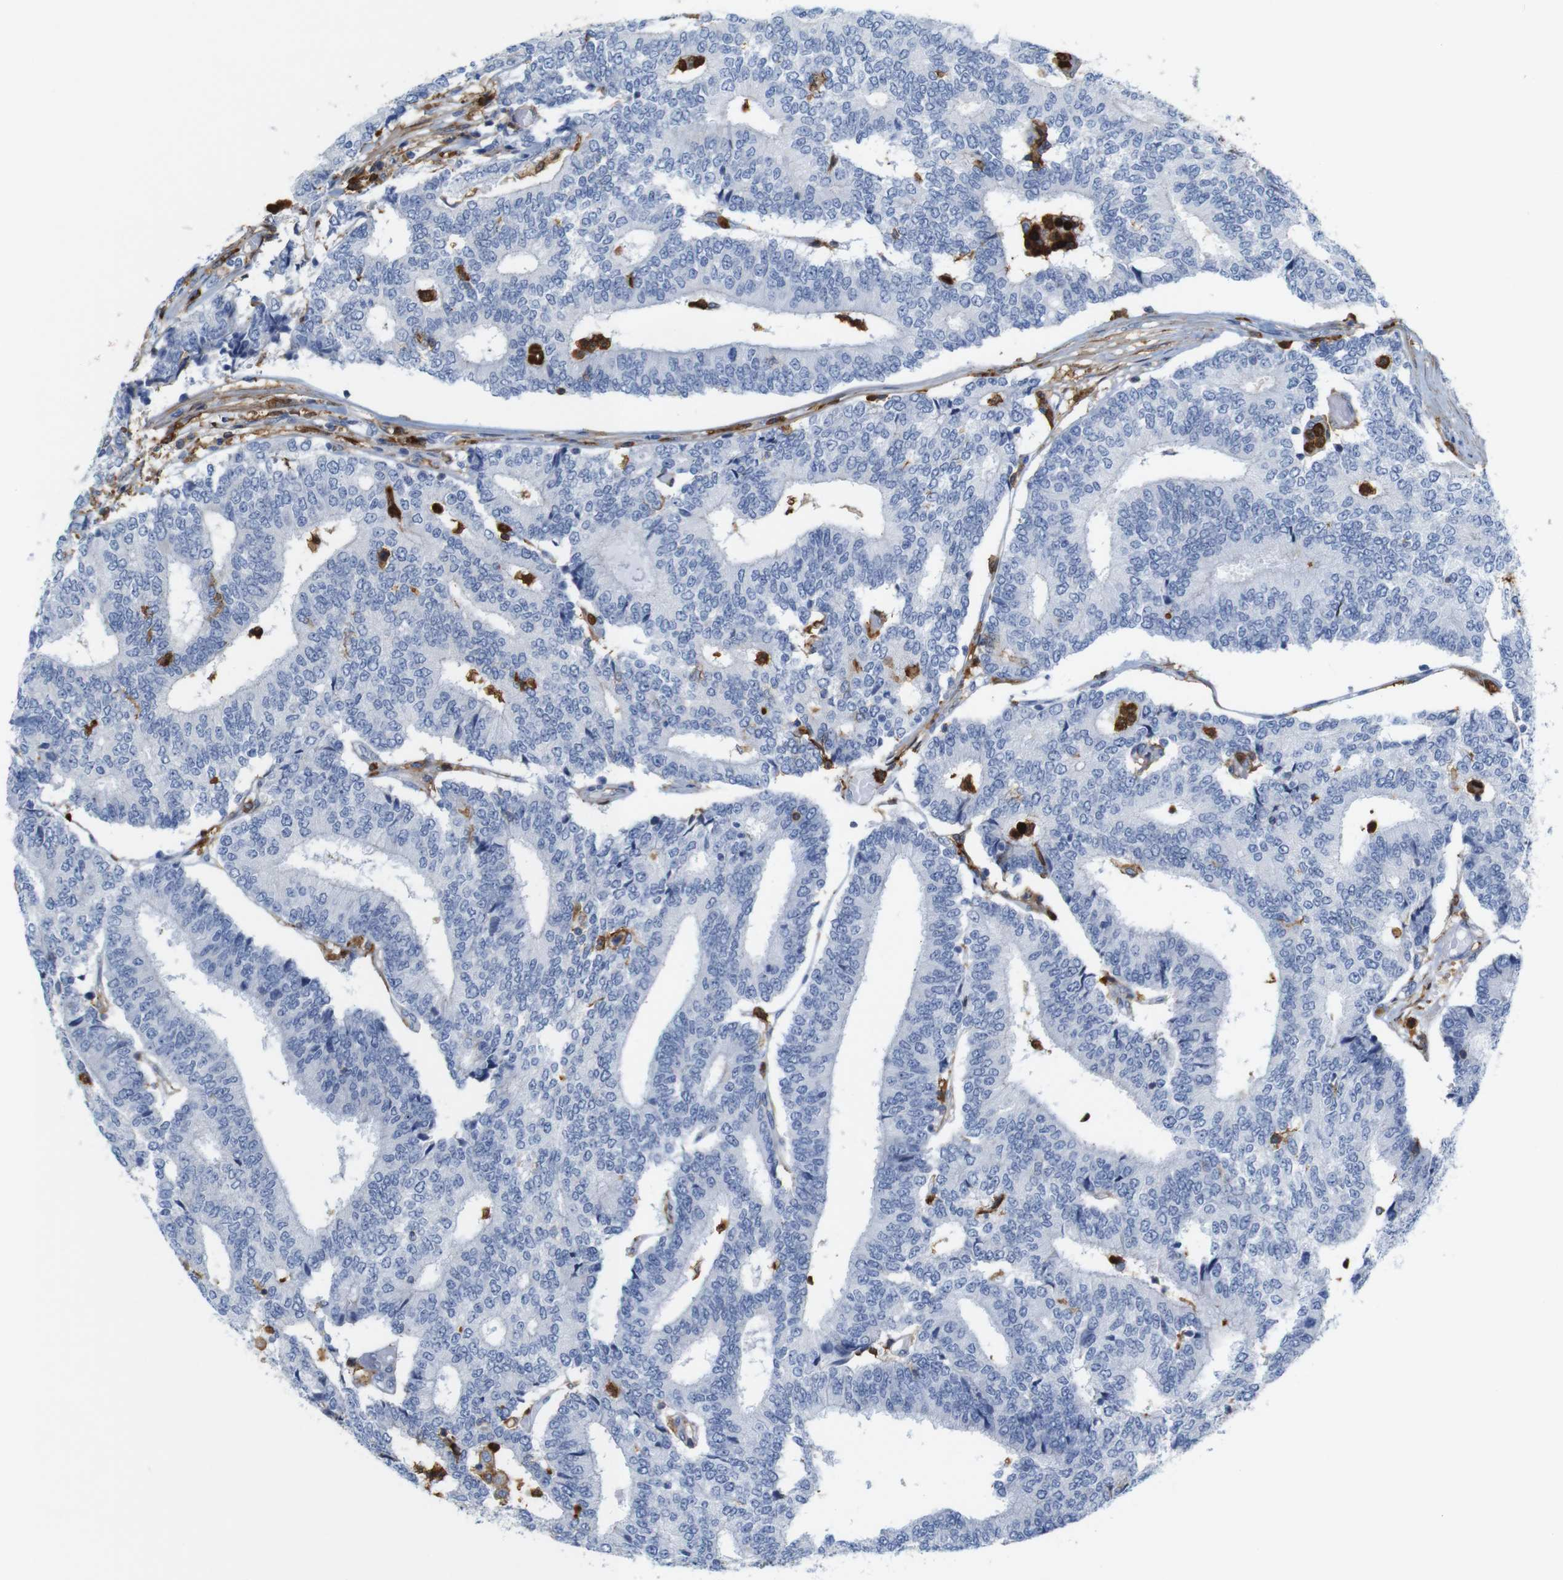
{"staining": {"intensity": "negative", "quantity": "none", "location": "none"}, "tissue": "prostate cancer", "cell_type": "Tumor cells", "image_type": "cancer", "snomed": [{"axis": "morphology", "description": "Normal tissue, NOS"}, {"axis": "morphology", "description": "Adenocarcinoma, High grade"}, {"axis": "topography", "description": "Prostate"}, {"axis": "topography", "description": "Seminal veicle"}], "caption": "There is no significant expression in tumor cells of high-grade adenocarcinoma (prostate).", "gene": "ANXA1", "patient": {"sex": "male", "age": 55}}